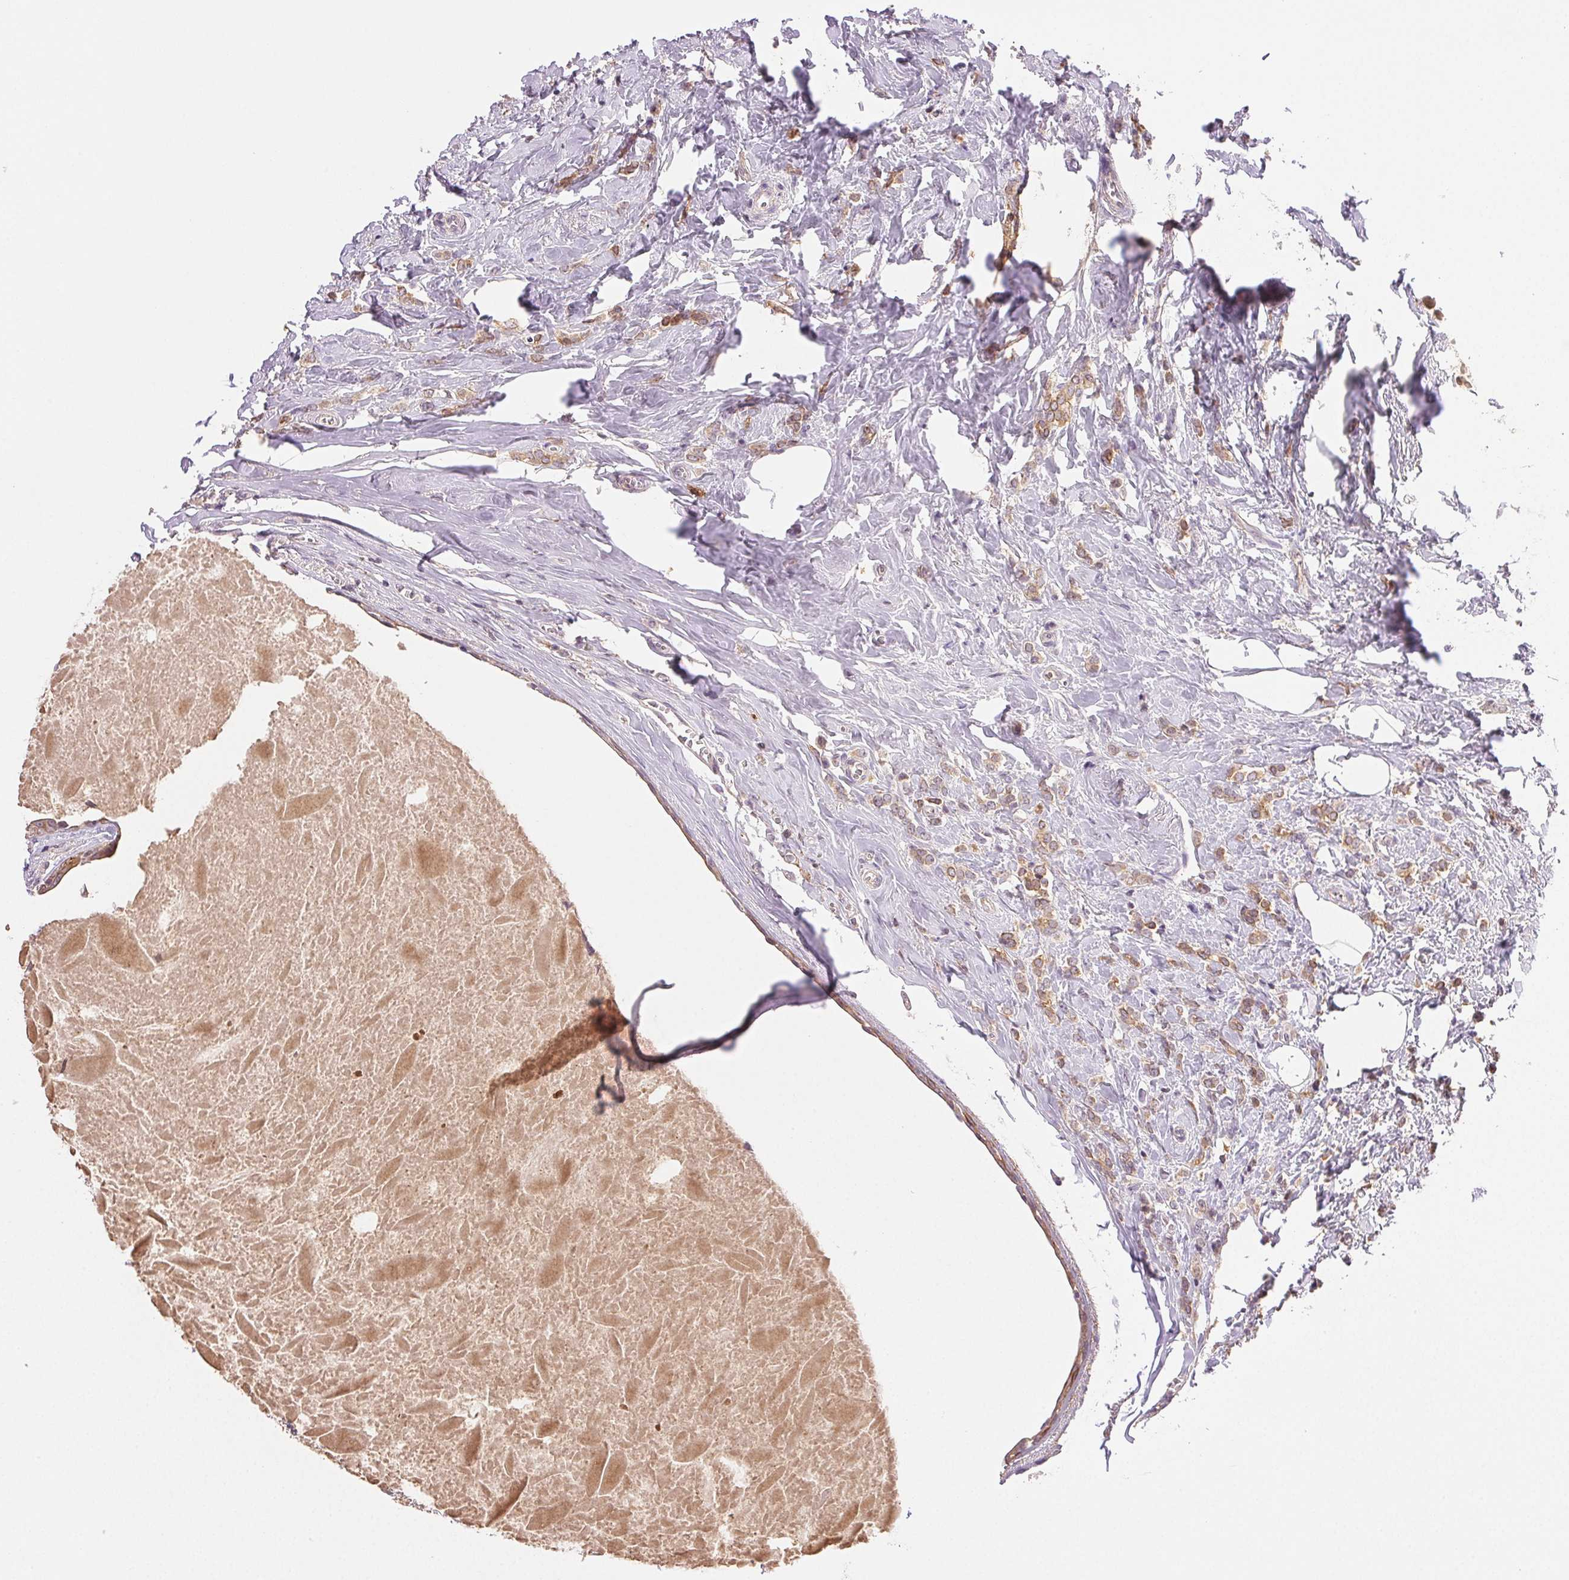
{"staining": {"intensity": "weak", "quantity": ">75%", "location": "cytoplasmic/membranous"}, "tissue": "breast cancer", "cell_type": "Tumor cells", "image_type": "cancer", "snomed": [{"axis": "morphology", "description": "Normal tissue, NOS"}, {"axis": "morphology", "description": "Duct carcinoma"}, {"axis": "topography", "description": "Breast"}], "caption": "A low amount of weak cytoplasmic/membranous positivity is seen in approximately >75% of tumor cells in infiltrating ductal carcinoma (breast) tissue.", "gene": "TMEM253", "patient": {"sex": "female", "age": 77}}